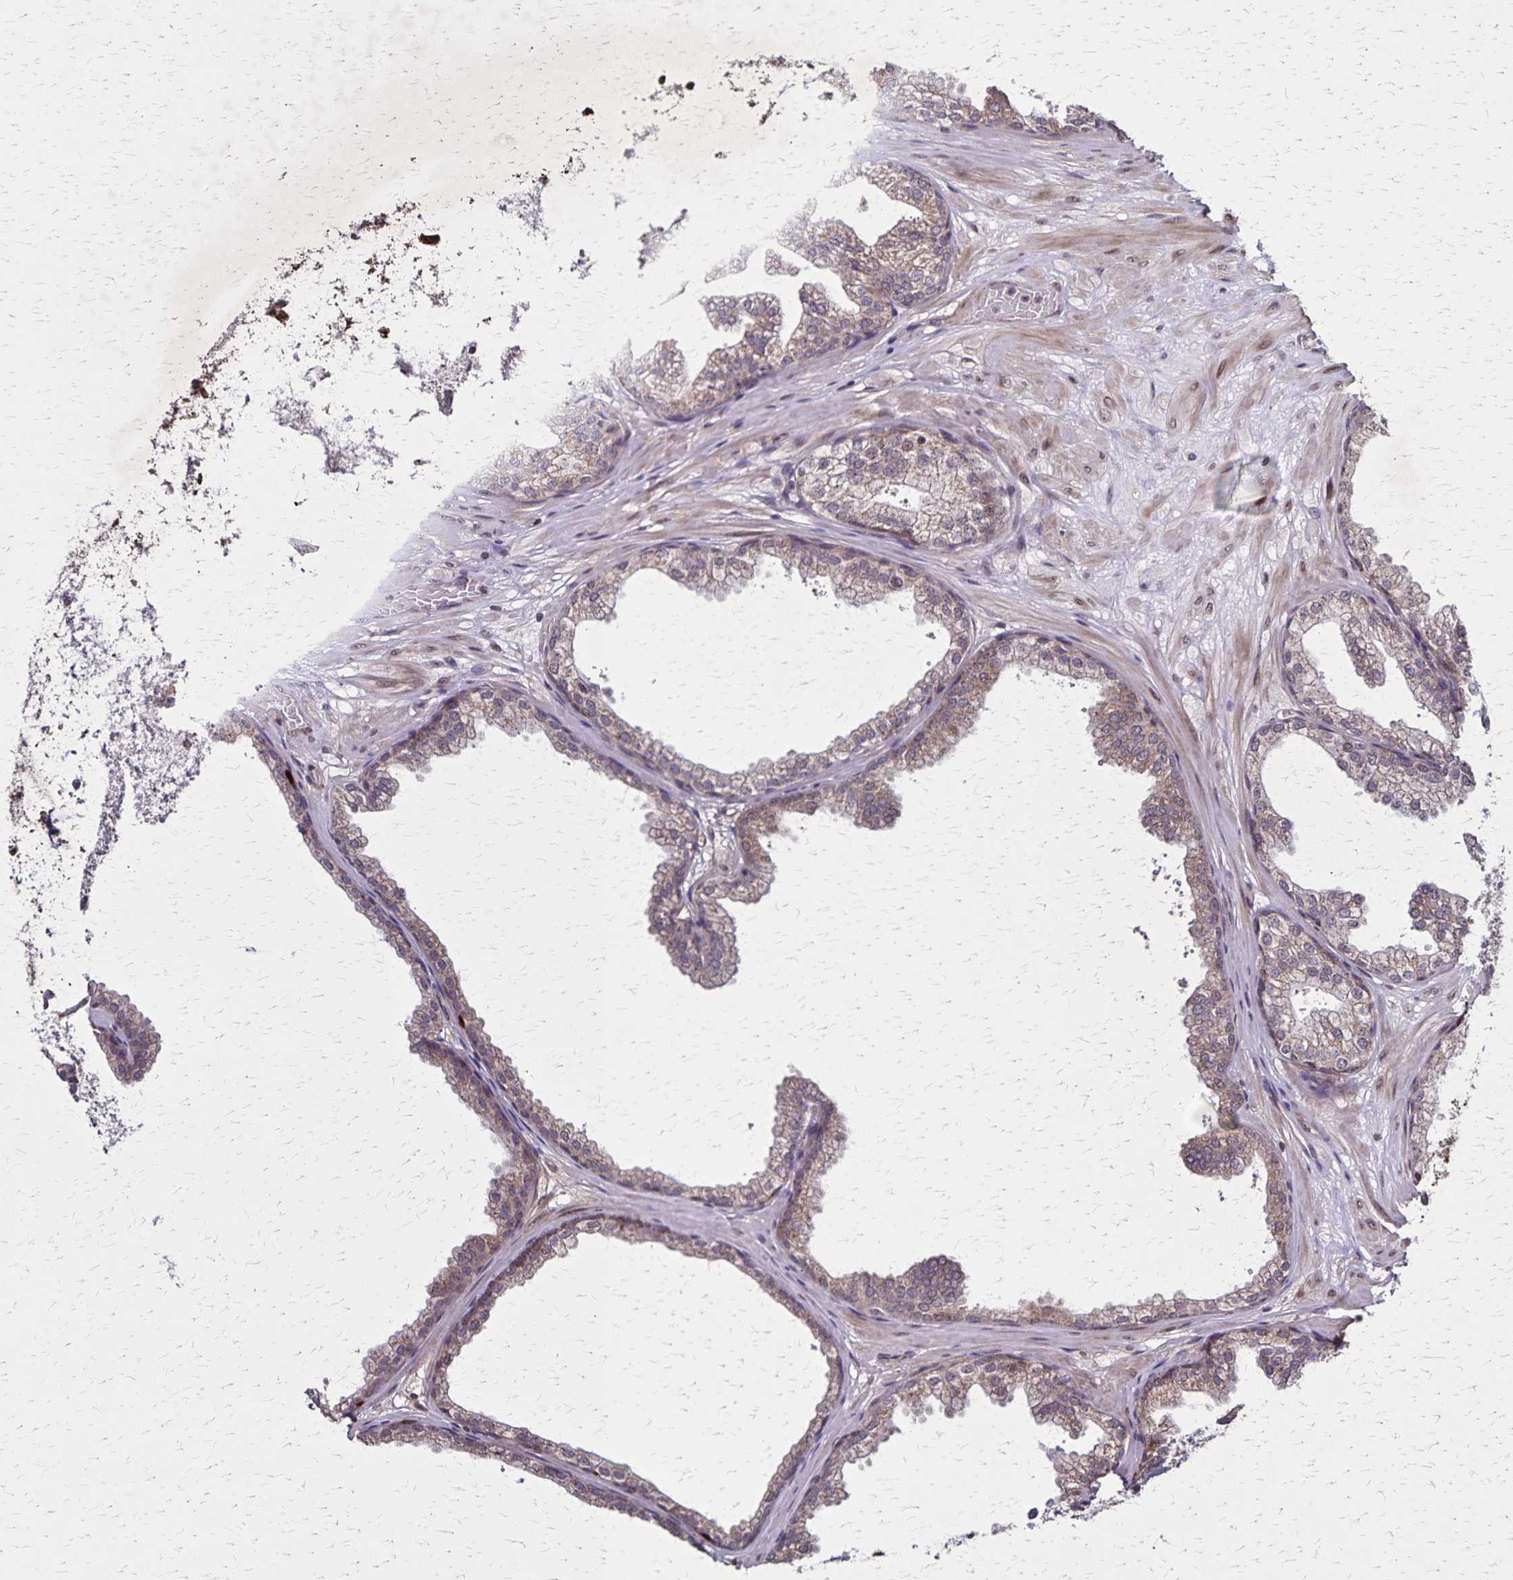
{"staining": {"intensity": "moderate", "quantity": "25%-75%", "location": "cytoplasmic/membranous,nuclear"}, "tissue": "prostate", "cell_type": "Glandular cells", "image_type": "normal", "snomed": [{"axis": "morphology", "description": "Normal tissue, NOS"}, {"axis": "topography", "description": "Prostate"}], "caption": "Protein analysis of benign prostate shows moderate cytoplasmic/membranous,nuclear positivity in about 25%-75% of glandular cells.", "gene": "NFS1", "patient": {"sex": "male", "age": 37}}